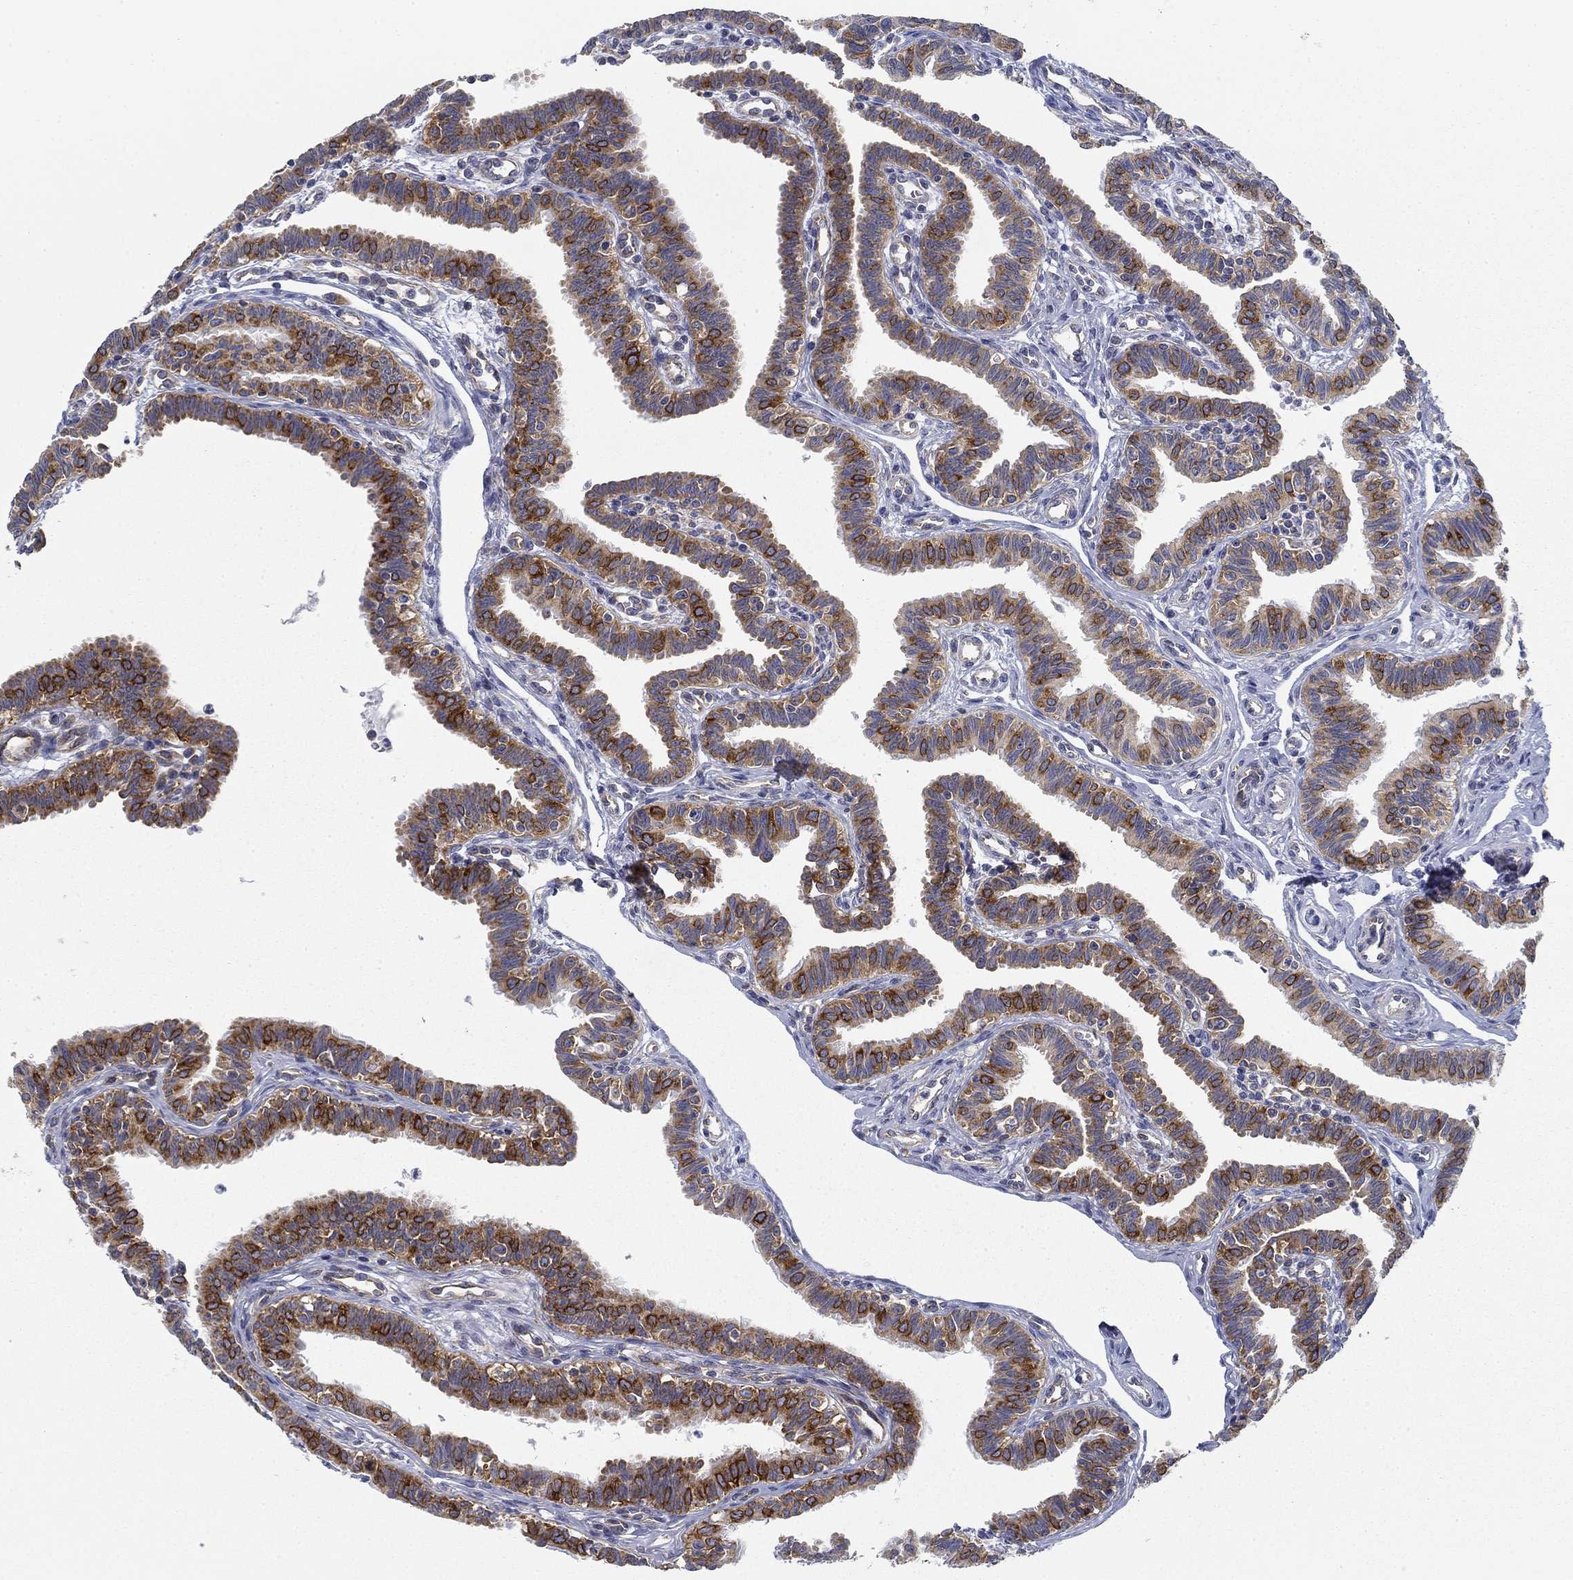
{"staining": {"intensity": "strong", "quantity": ">75%", "location": "cytoplasmic/membranous"}, "tissue": "fallopian tube", "cell_type": "Glandular cells", "image_type": "normal", "snomed": [{"axis": "morphology", "description": "Normal tissue, NOS"}, {"axis": "topography", "description": "Fallopian tube"}], "caption": "Protein analysis of normal fallopian tube exhibits strong cytoplasmic/membranous staining in approximately >75% of glandular cells.", "gene": "FXR1", "patient": {"sex": "female", "age": 36}}